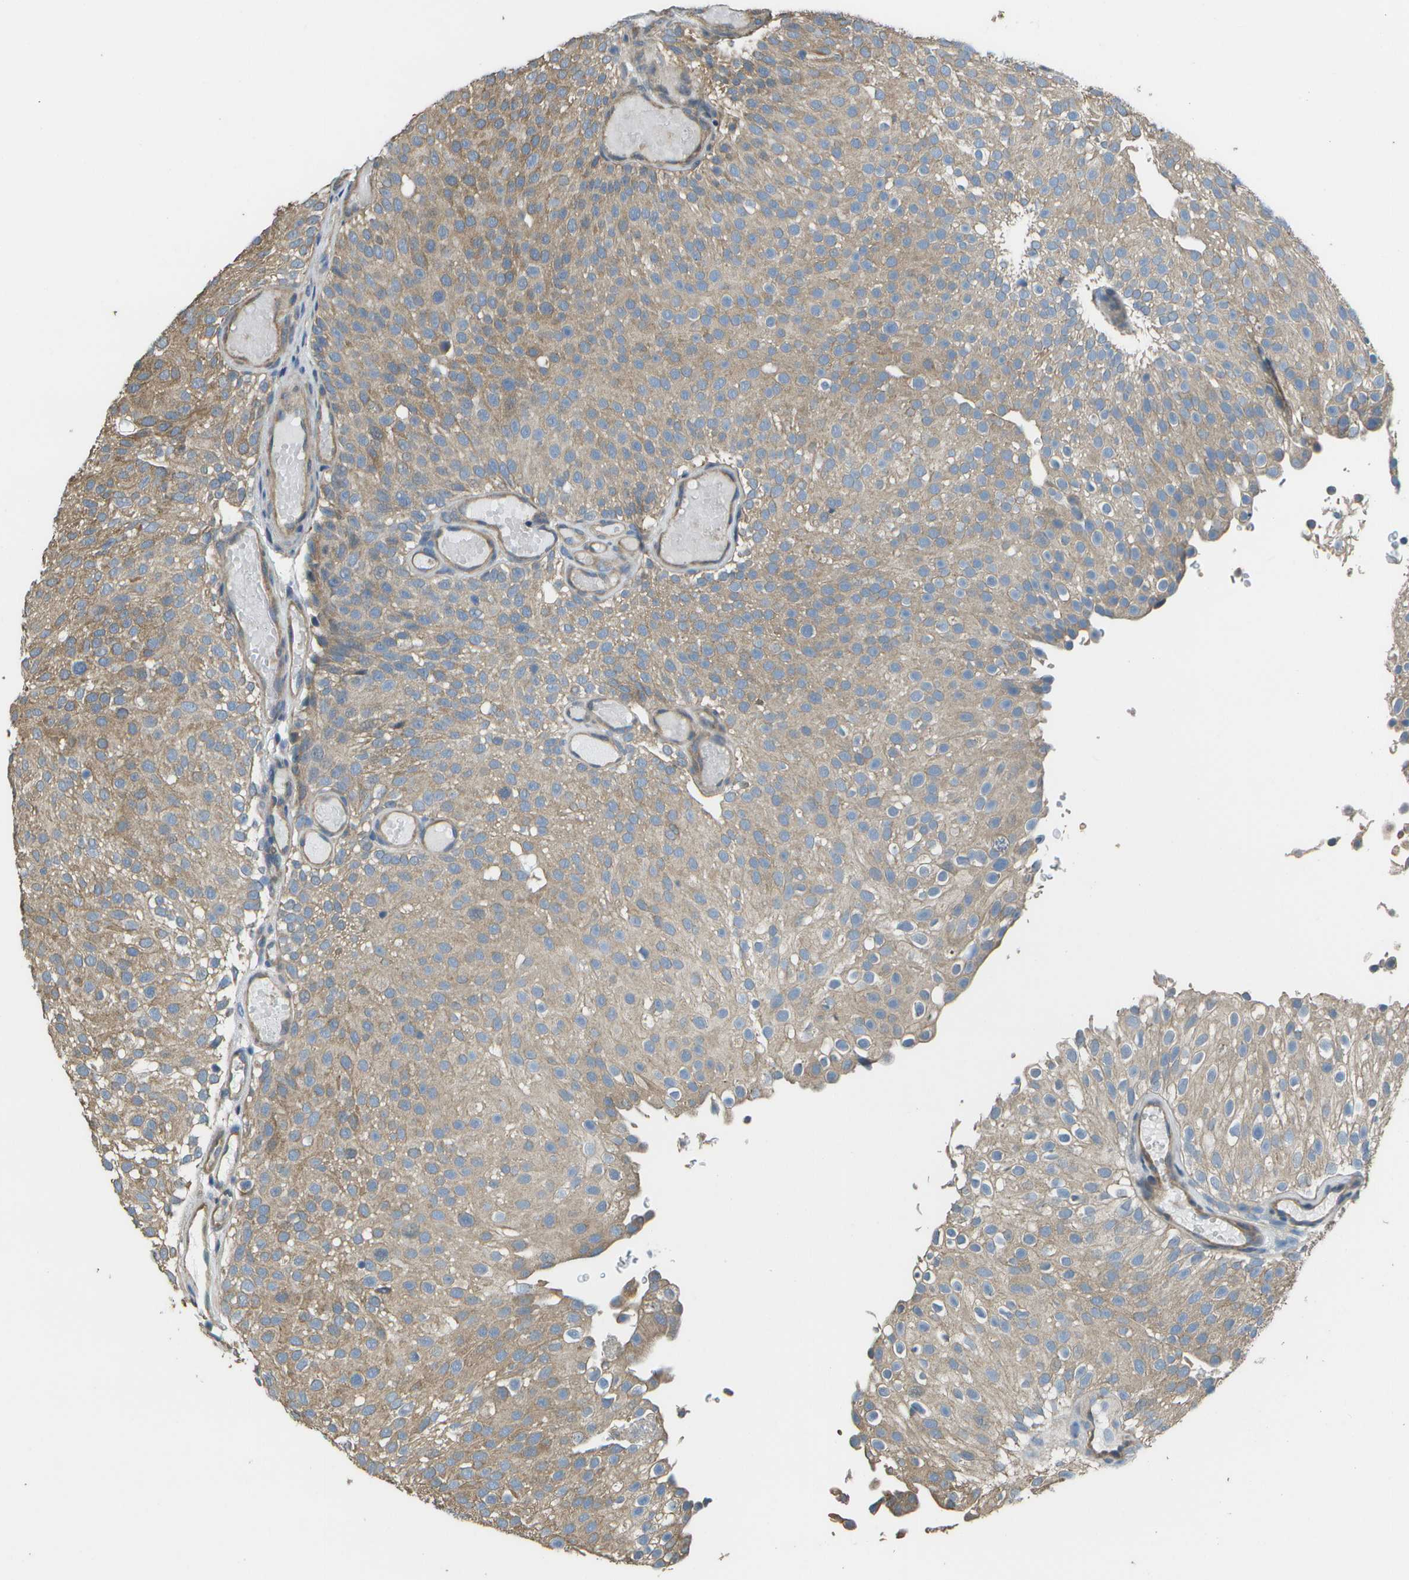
{"staining": {"intensity": "weak", "quantity": ">75%", "location": "cytoplasmic/membranous"}, "tissue": "urothelial cancer", "cell_type": "Tumor cells", "image_type": "cancer", "snomed": [{"axis": "morphology", "description": "Urothelial carcinoma, Low grade"}, {"axis": "topography", "description": "Urinary bladder"}], "caption": "Urothelial cancer was stained to show a protein in brown. There is low levels of weak cytoplasmic/membranous staining in approximately >75% of tumor cells. (IHC, brightfield microscopy, high magnification).", "gene": "CLNS1A", "patient": {"sex": "male", "age": 78}}